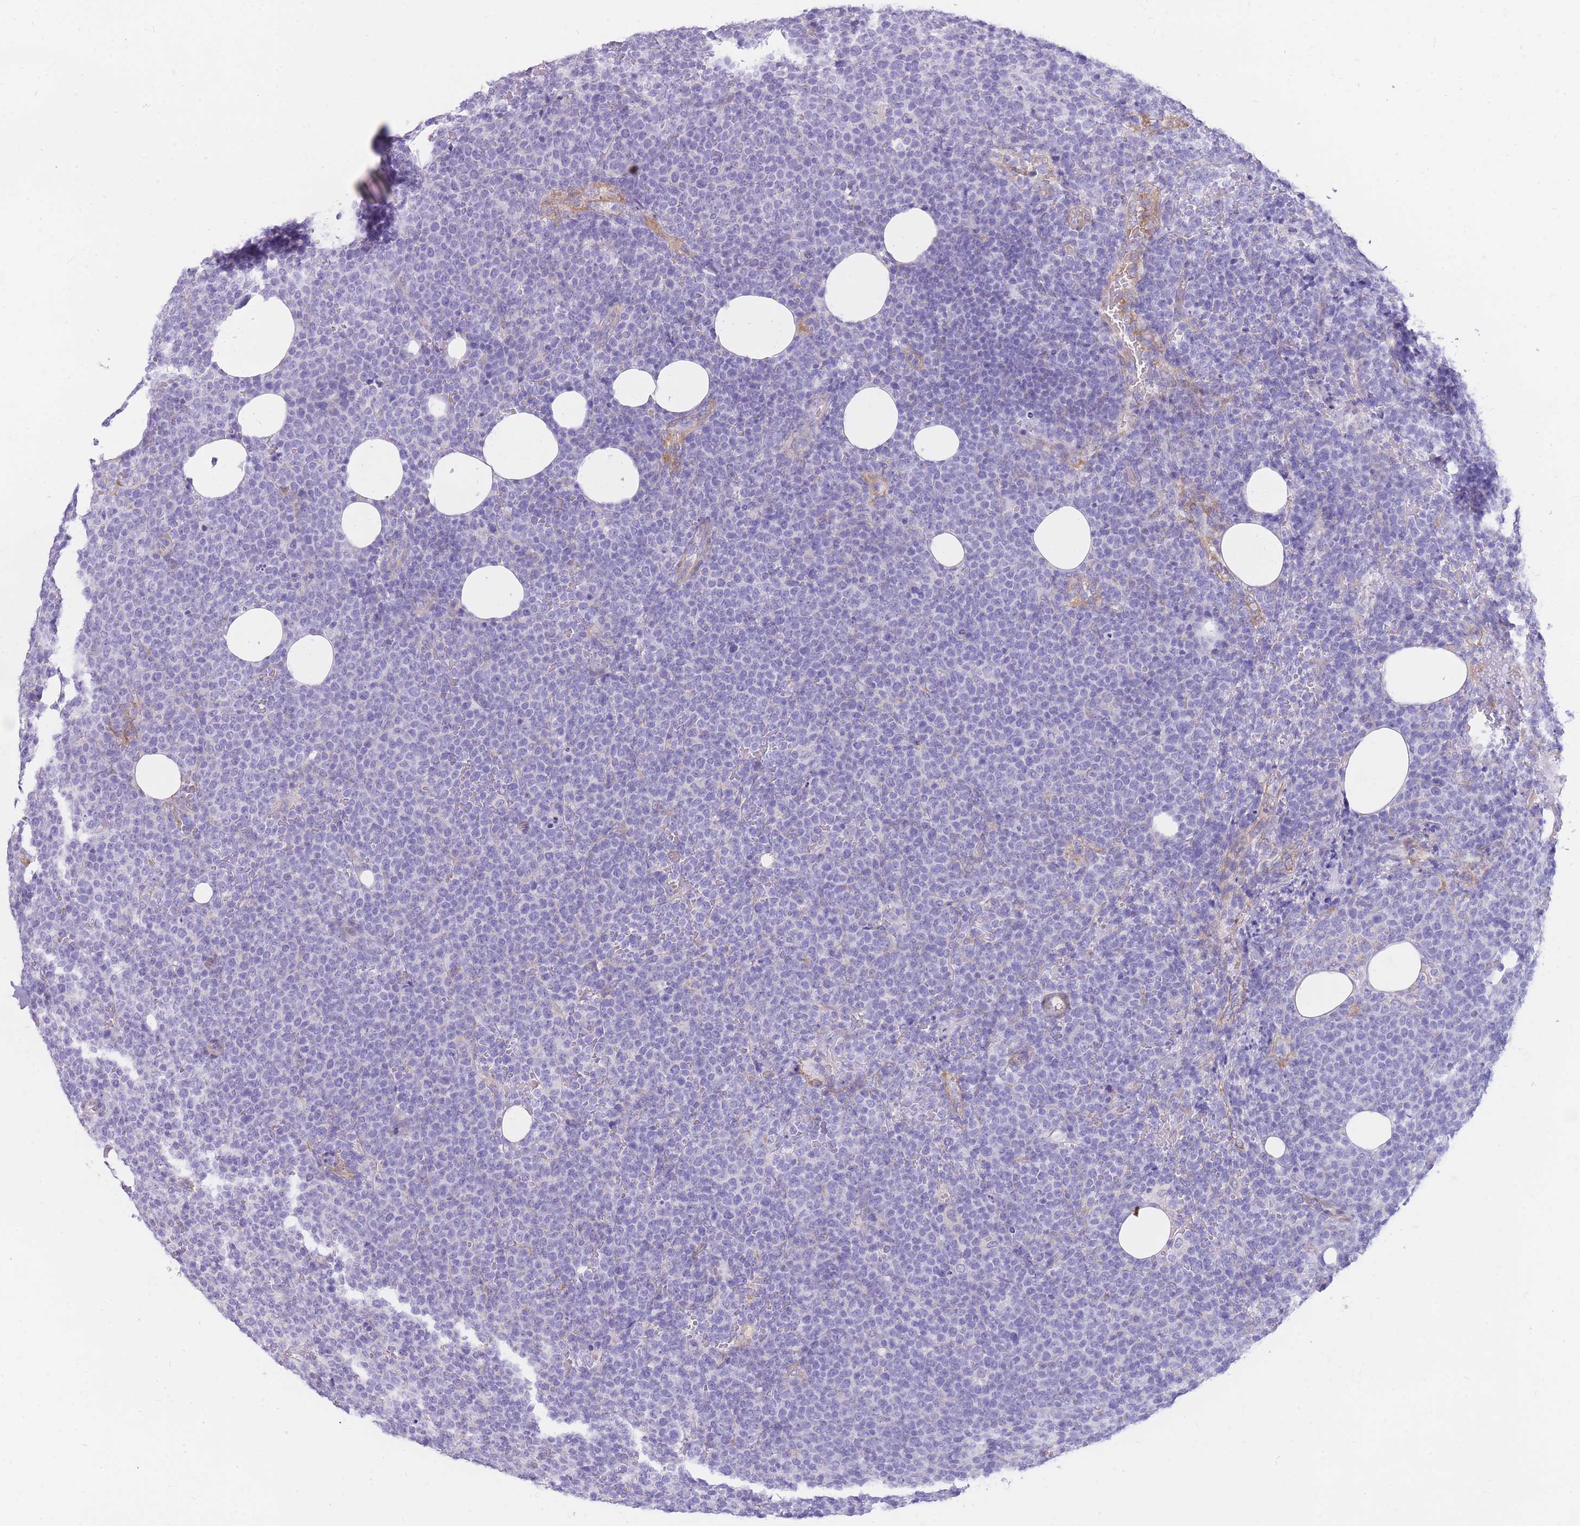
{"staining": {"intensity": "negative", "quantity": "none", "location": "none"}, "tissue": "lymphoma", "cell_type": "Tumor cells", "image_type": "cancer", "snomed": [{"axis": "morphology", "description": "Malignant lymphoma, non-Hodgkin's type, High grade"}, {"axis": "topography", "description": "Lymph node"}], "caption": "An immunohistochemistry photomicrograph of lymphoma is shown. There is no staining in tumor cells of lymphoma. (IHC, brightfield microscopy, high magnification).", "gene": "MTSS2", "patient": {"sex": "male", "age": 61}}